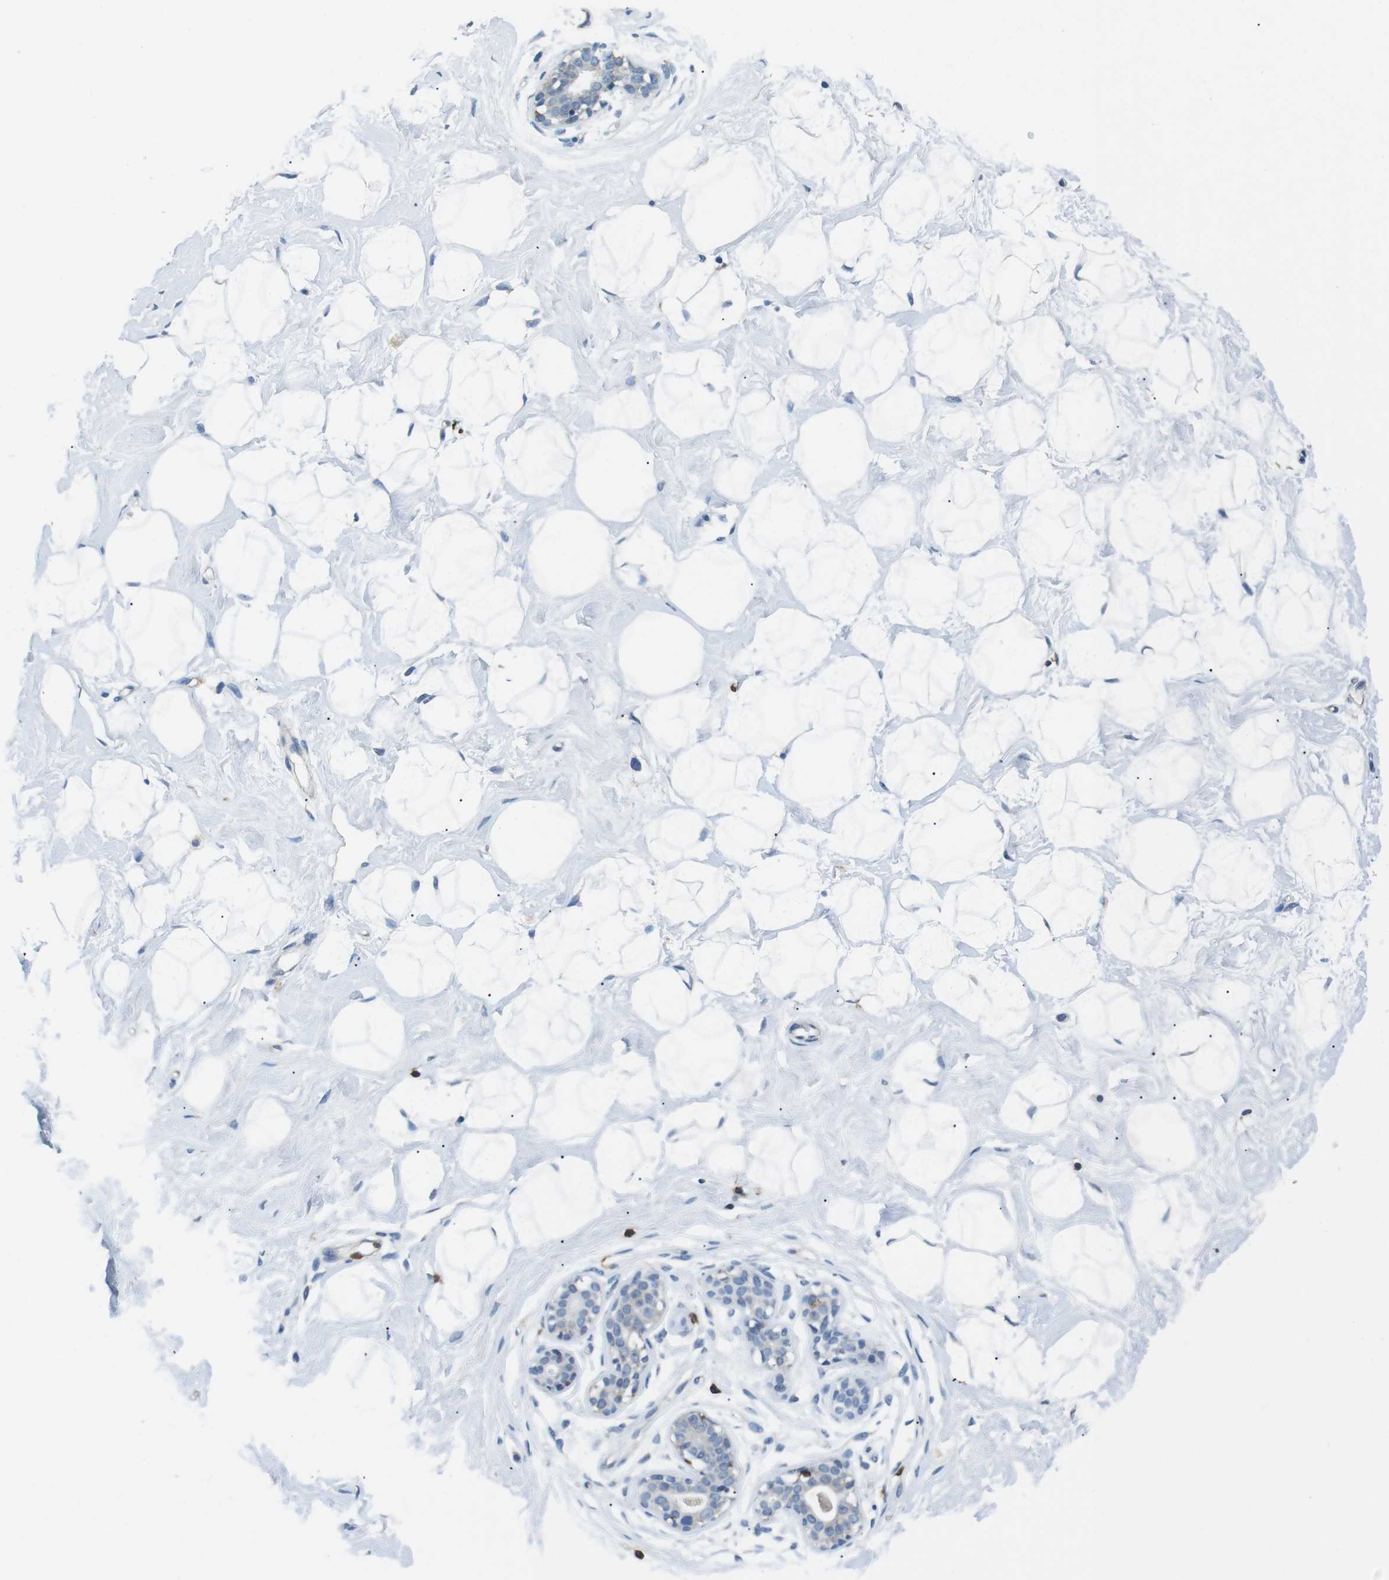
{"staining": {"intensity": "negative", "quantity": "none", "location": "none"}, "tissue": "breast", "cell_type": "Adipocytes", "image_type": "normal", "snomed": [{"axis": "morphology", "description": "Normal tissue, NOS"}, {"axis": "topography", "description": "Breast"}], "caption": "Human breast stained for a protein using IHC demonstrates no expression in adipocytes.", "gene": "CD6", "patient": {"sex": "female", "age": 23}}